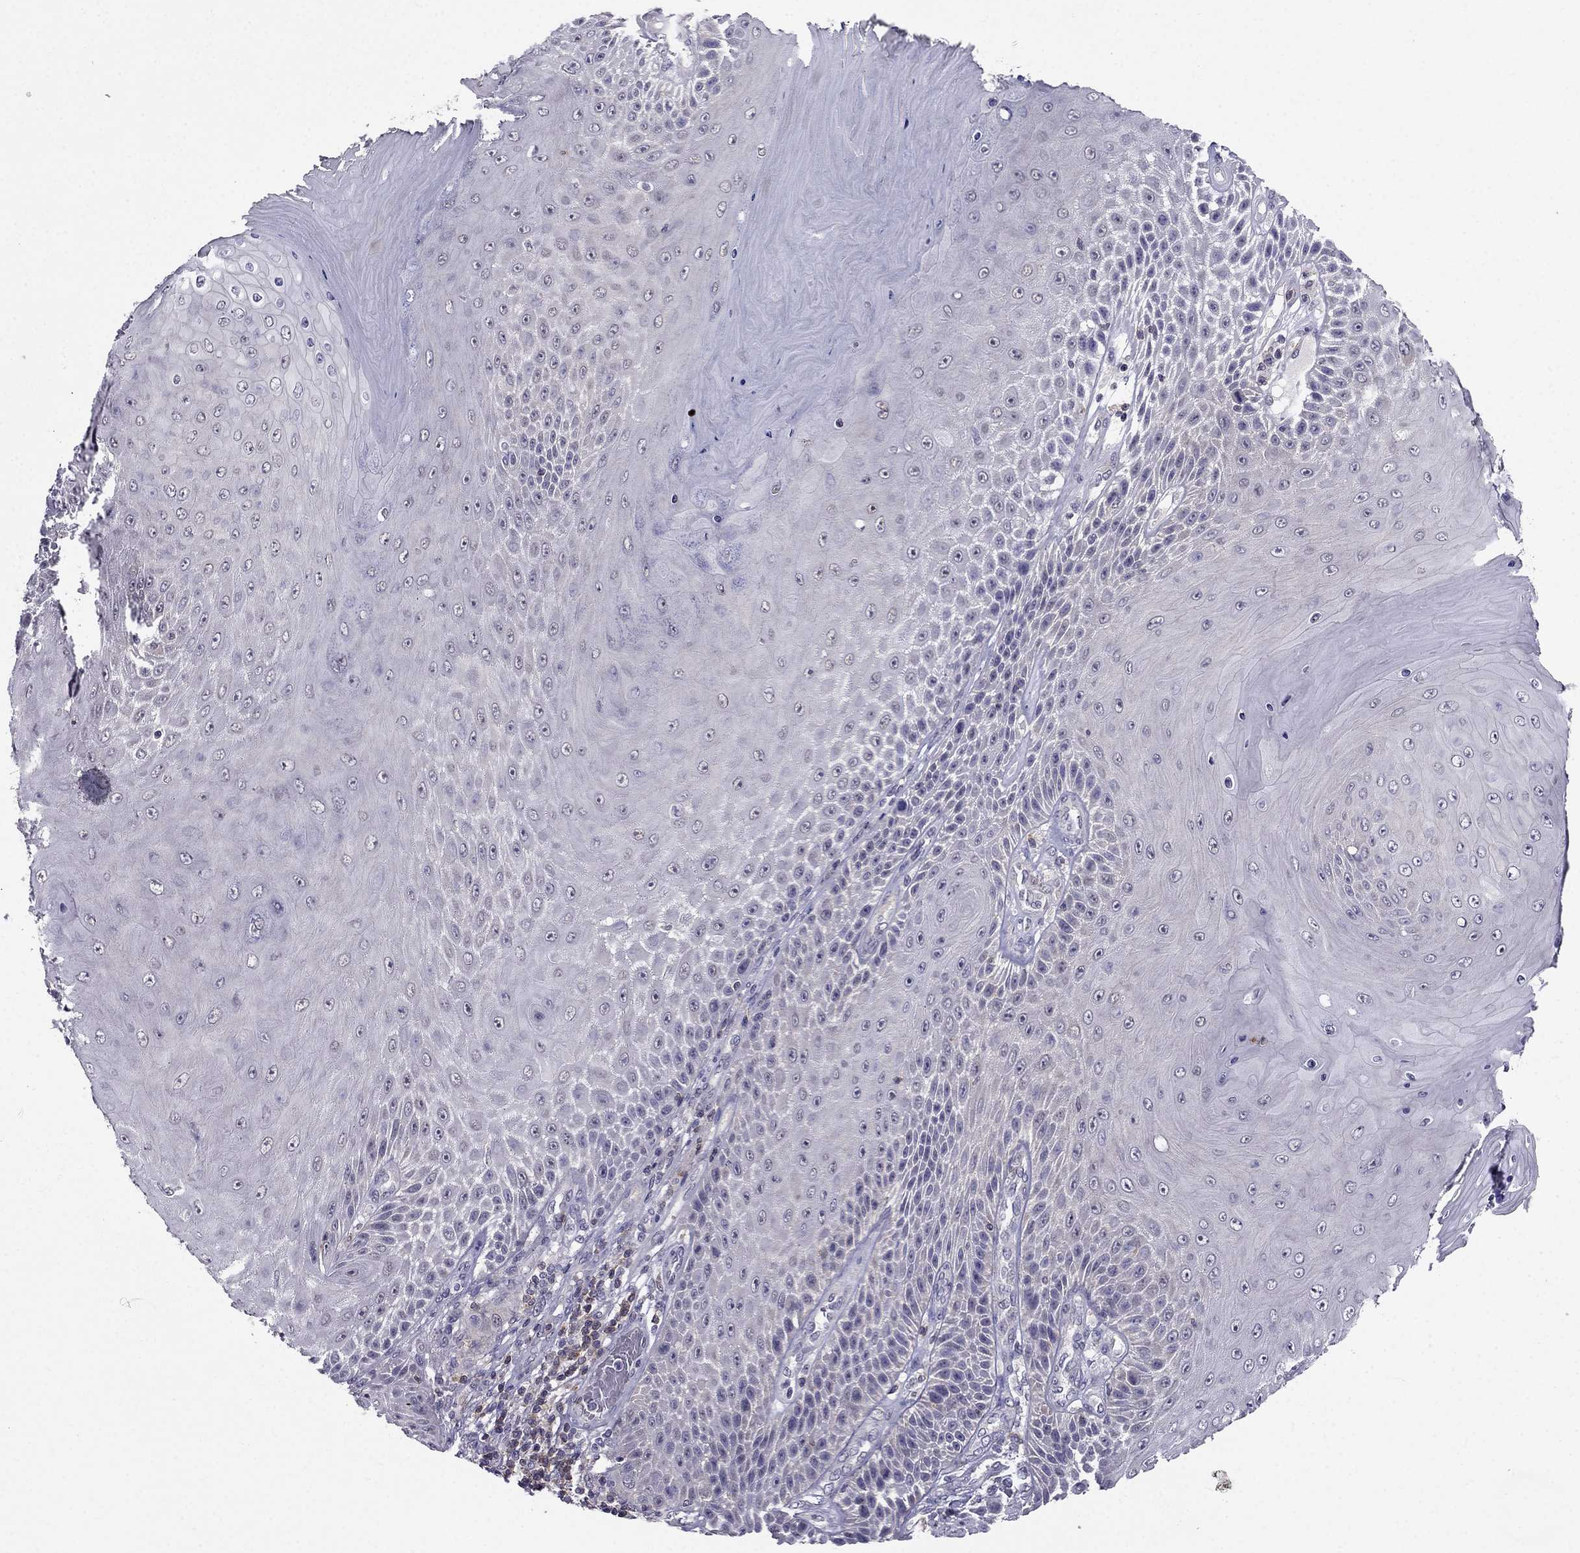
{"staining": {"intensity": "negative", "quantity": "none", "location": "none"}, "tissue": "skin cancer", "cell_type": "Tumor cells", "image_type": "cancer", "snomed": [{"axis": "morphology", "description": "Squamous cell carcinoma, NOS"}, {"axis": "topography", "description": "Skin"}], "caption": "Skin cancer (squamous cell carcinoma) was stained to show a protein in brown. There is no significant expression in tumor cells. (DAB immunohistochemistry with hematoxylin counter stain).", "gene": "AAK1", "patient": {"sex": "male", "age": 62}}